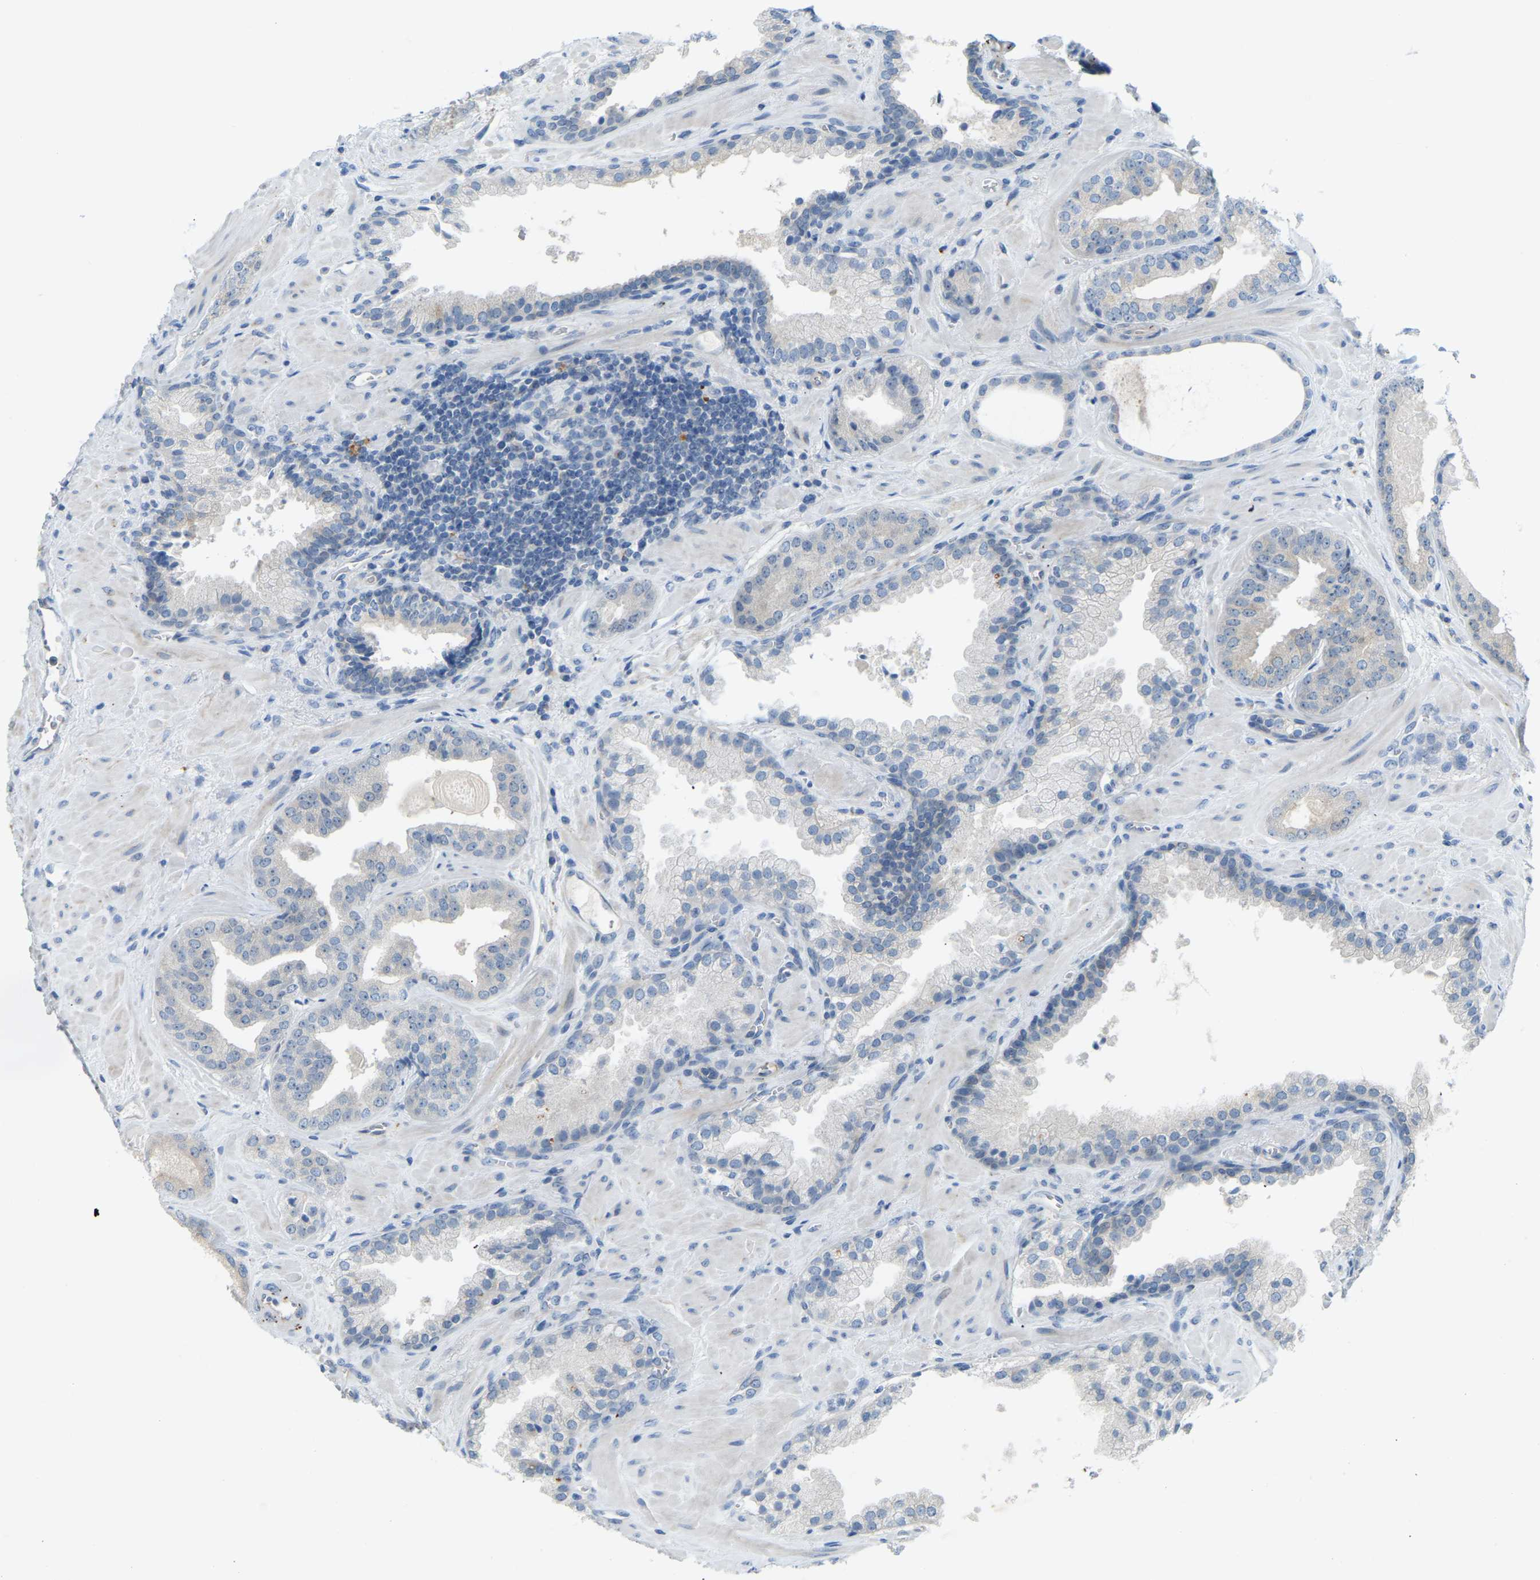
{"staining": {"intensity": "negative", "quantity": "none", "location": "none"}, "tissue": "prostate cancer", "cell_type": "Tumor cells", "image_type": "cancer", "snomed": [{"axis": "morphology", "description": "Adenocarcinoma, Low grade"}, {"axis": "topography", "description": "Prostate"}], "caption": "Immunohistochemical staining of human prostate cancer reveals no significant expression in tumor cells.", "gene": "NME8", "patient": {"sex": "male", "age": 71}}